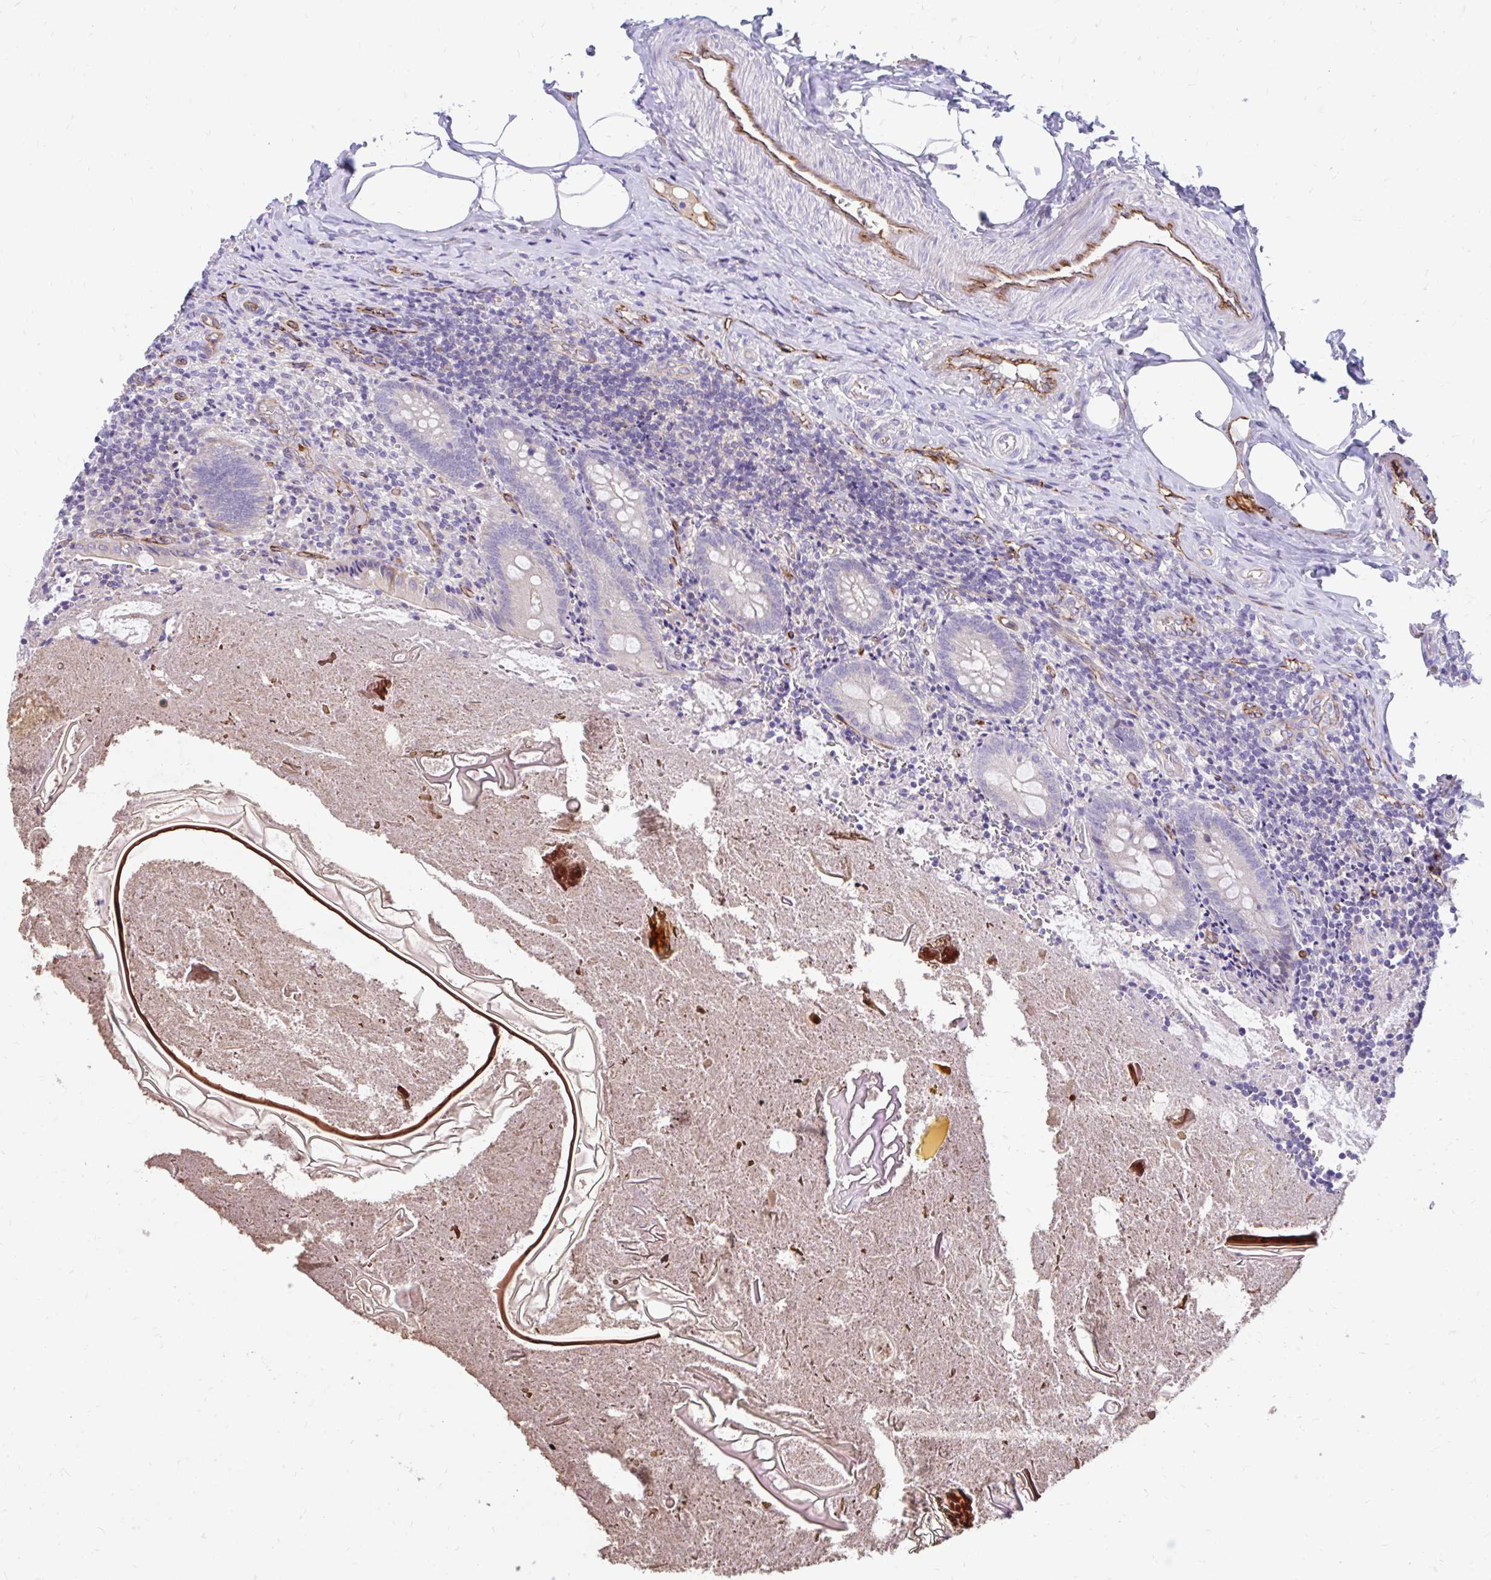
{"staining": {"intensity": "moderate", "quantity": "<25%", "location": "cytoplasmic/membranous"}, "tissue": "appendix", "cell_type": "Glandular cells", "image_type": "normal", "snomed": [{"axis": "morphology", "description": "Normal tissue, NOS"}, {"axis": "topography", "description": "Appendix"}], "caption": "A brown stain highlights moderate cytoplasmic/membranous expression of a protein in glandular cells of unremarkable appendix. Immunohistochemistry stains the protein of interest in brown and the nuclei are stained blue.", "gene": "ESPNL", "patient": {"sex": "female", "age": 17}}